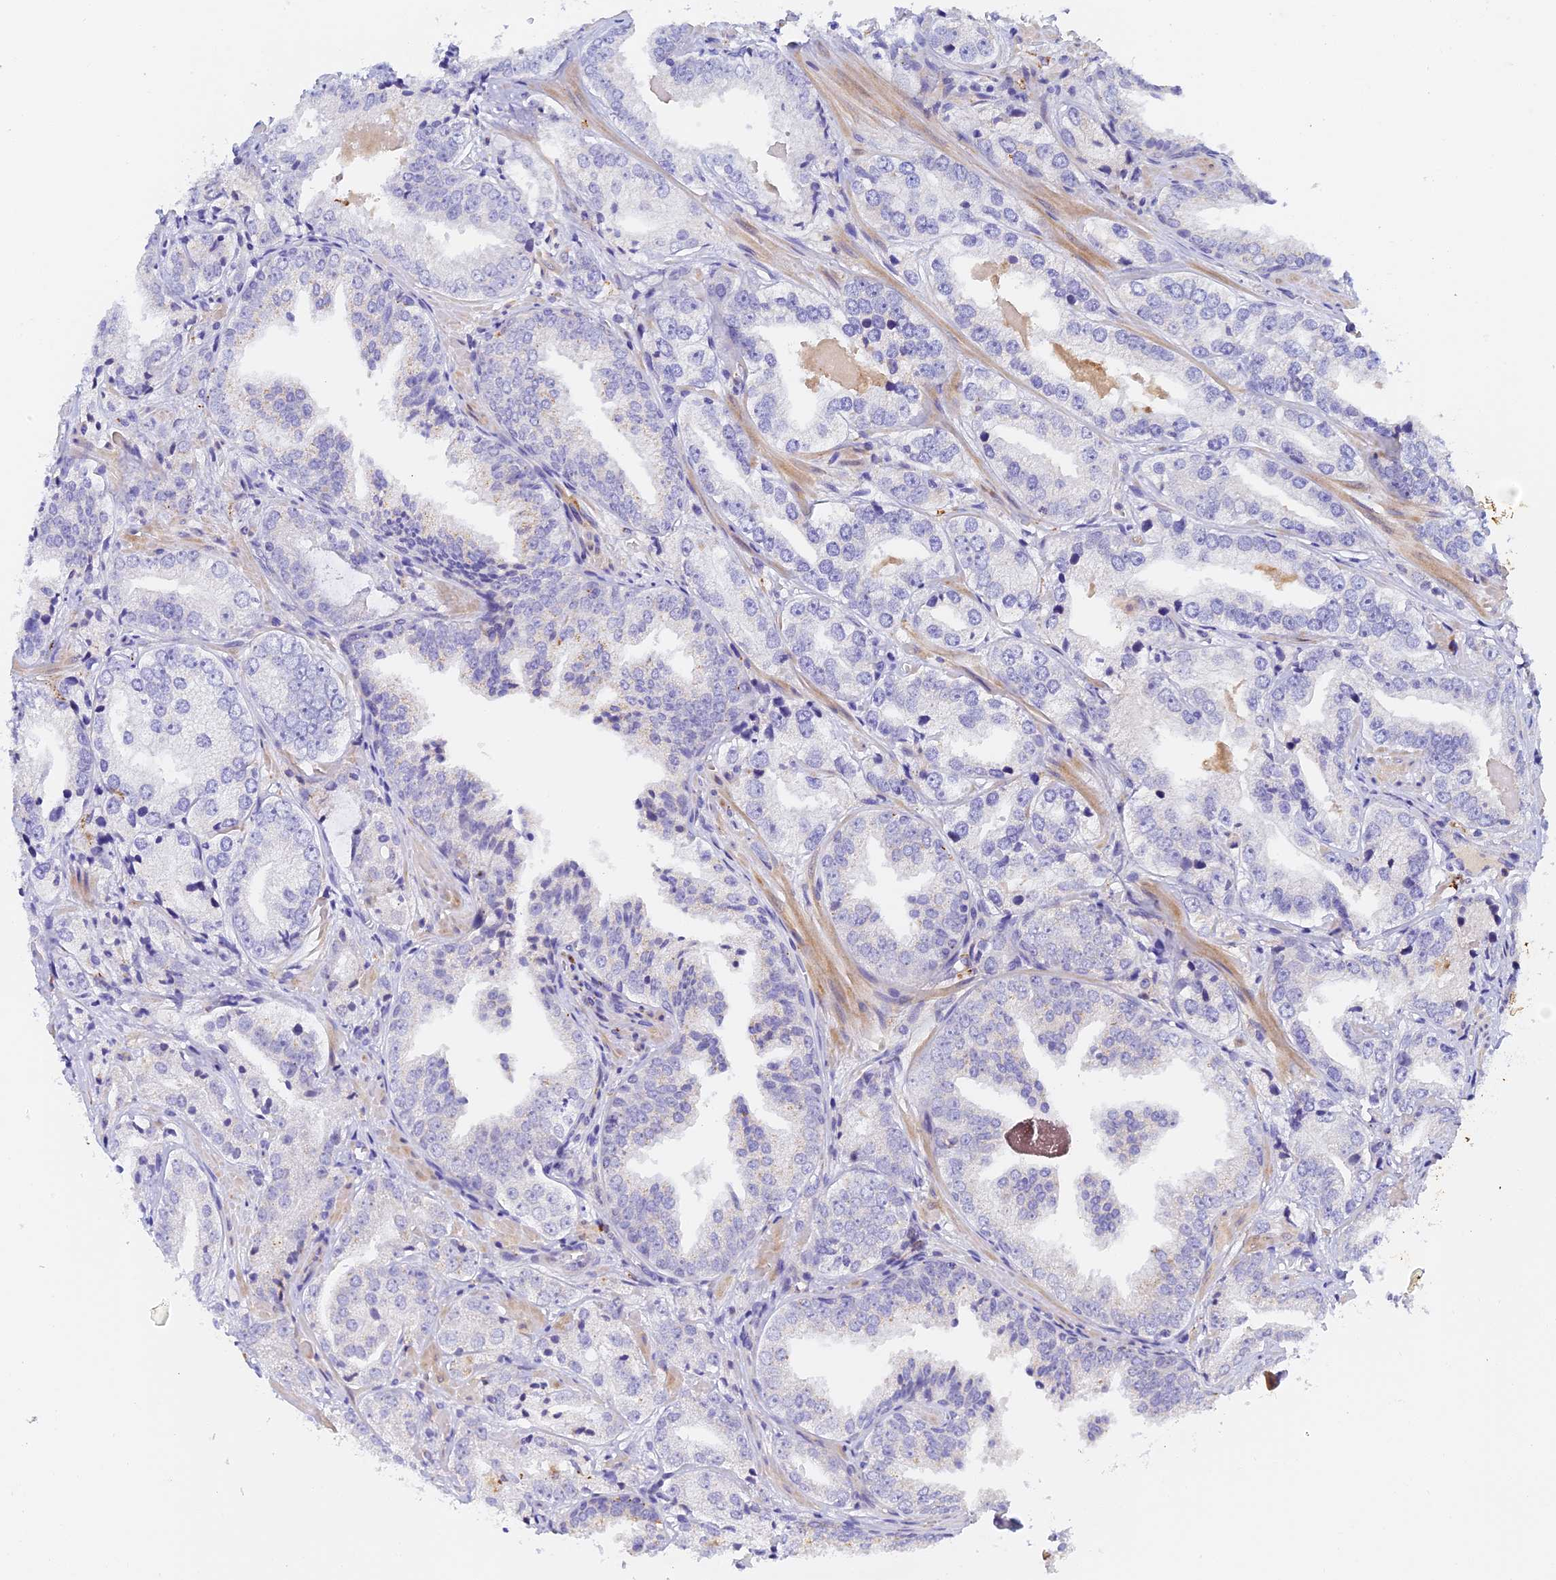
{"staining": {"intensity": "negative", "quantity": "none", "location": "none"}, "tissue": "prostate cancer", "cell_type": "Tumor cells", "image_type": "cancer", "snomed": [{"axis": "morphology", "description": "Adenocarcinoma, Low grade"}, {"axis": "topography", "description": "Prostate"}], "caption": "IHC micrograph of human prostate cancer stained for a protein (brown), which displays no expression in tumor cells.", "gene": "RPGRIP1L", "patient": {"sex": "male", "age": 60}}